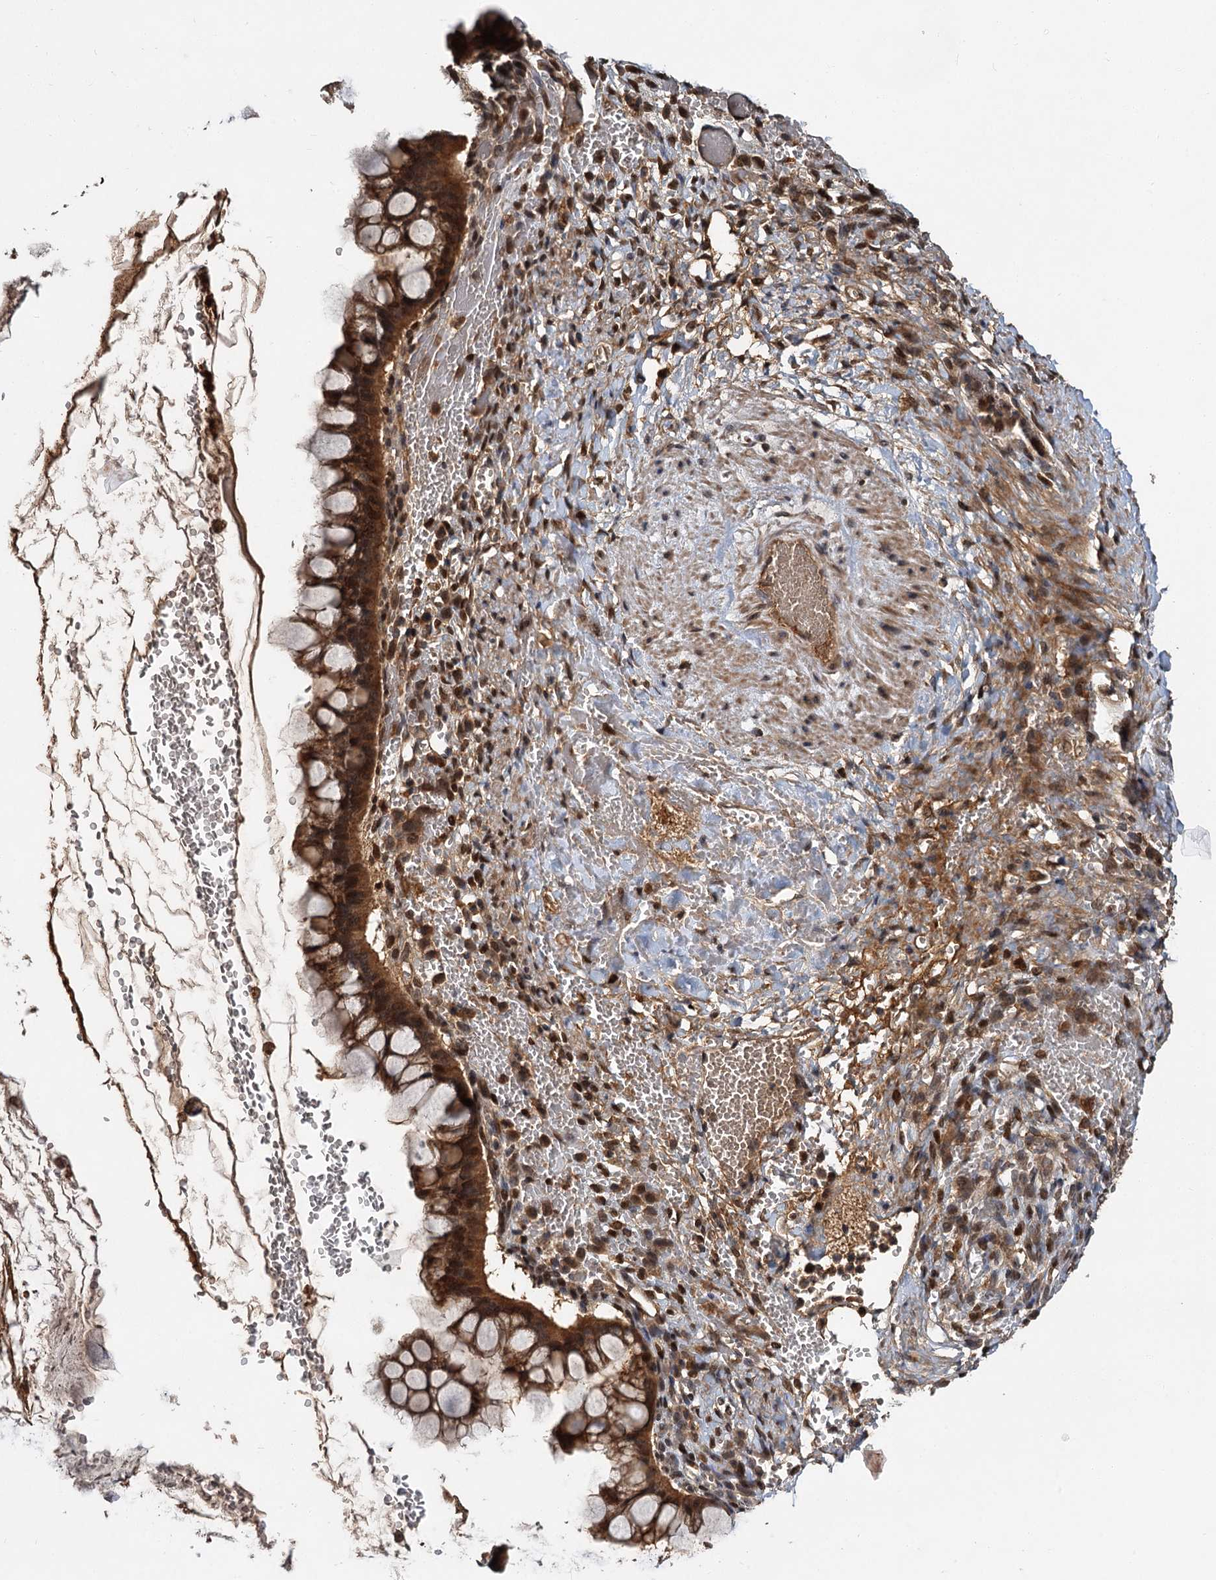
{"staining": {"intensity": "moderate", "quantity": ">75%", "location": "cytoplasmic/membranous,nuclear"}, "tissue": "ovarian cancer", "cell_type": "Tumor cells", "image_type": "cancer", "snomed": [{"axis": "morphology", "description": "Cystadenocarcinoma, mucinous, NOS"}, {"axis": "topography", "description": "Ovary"}], "caption": "Protein staining demonstrates moderate cytoplasmic/membranous and nuclear staining in about >75% of tumor cells in mucinous cystadenocarcinoma (ovarian). (Brightfield microscopy of DAB IHC at high magnification).", "gene": "MBD6", "patient": {"sex": "female", "age": 73}}